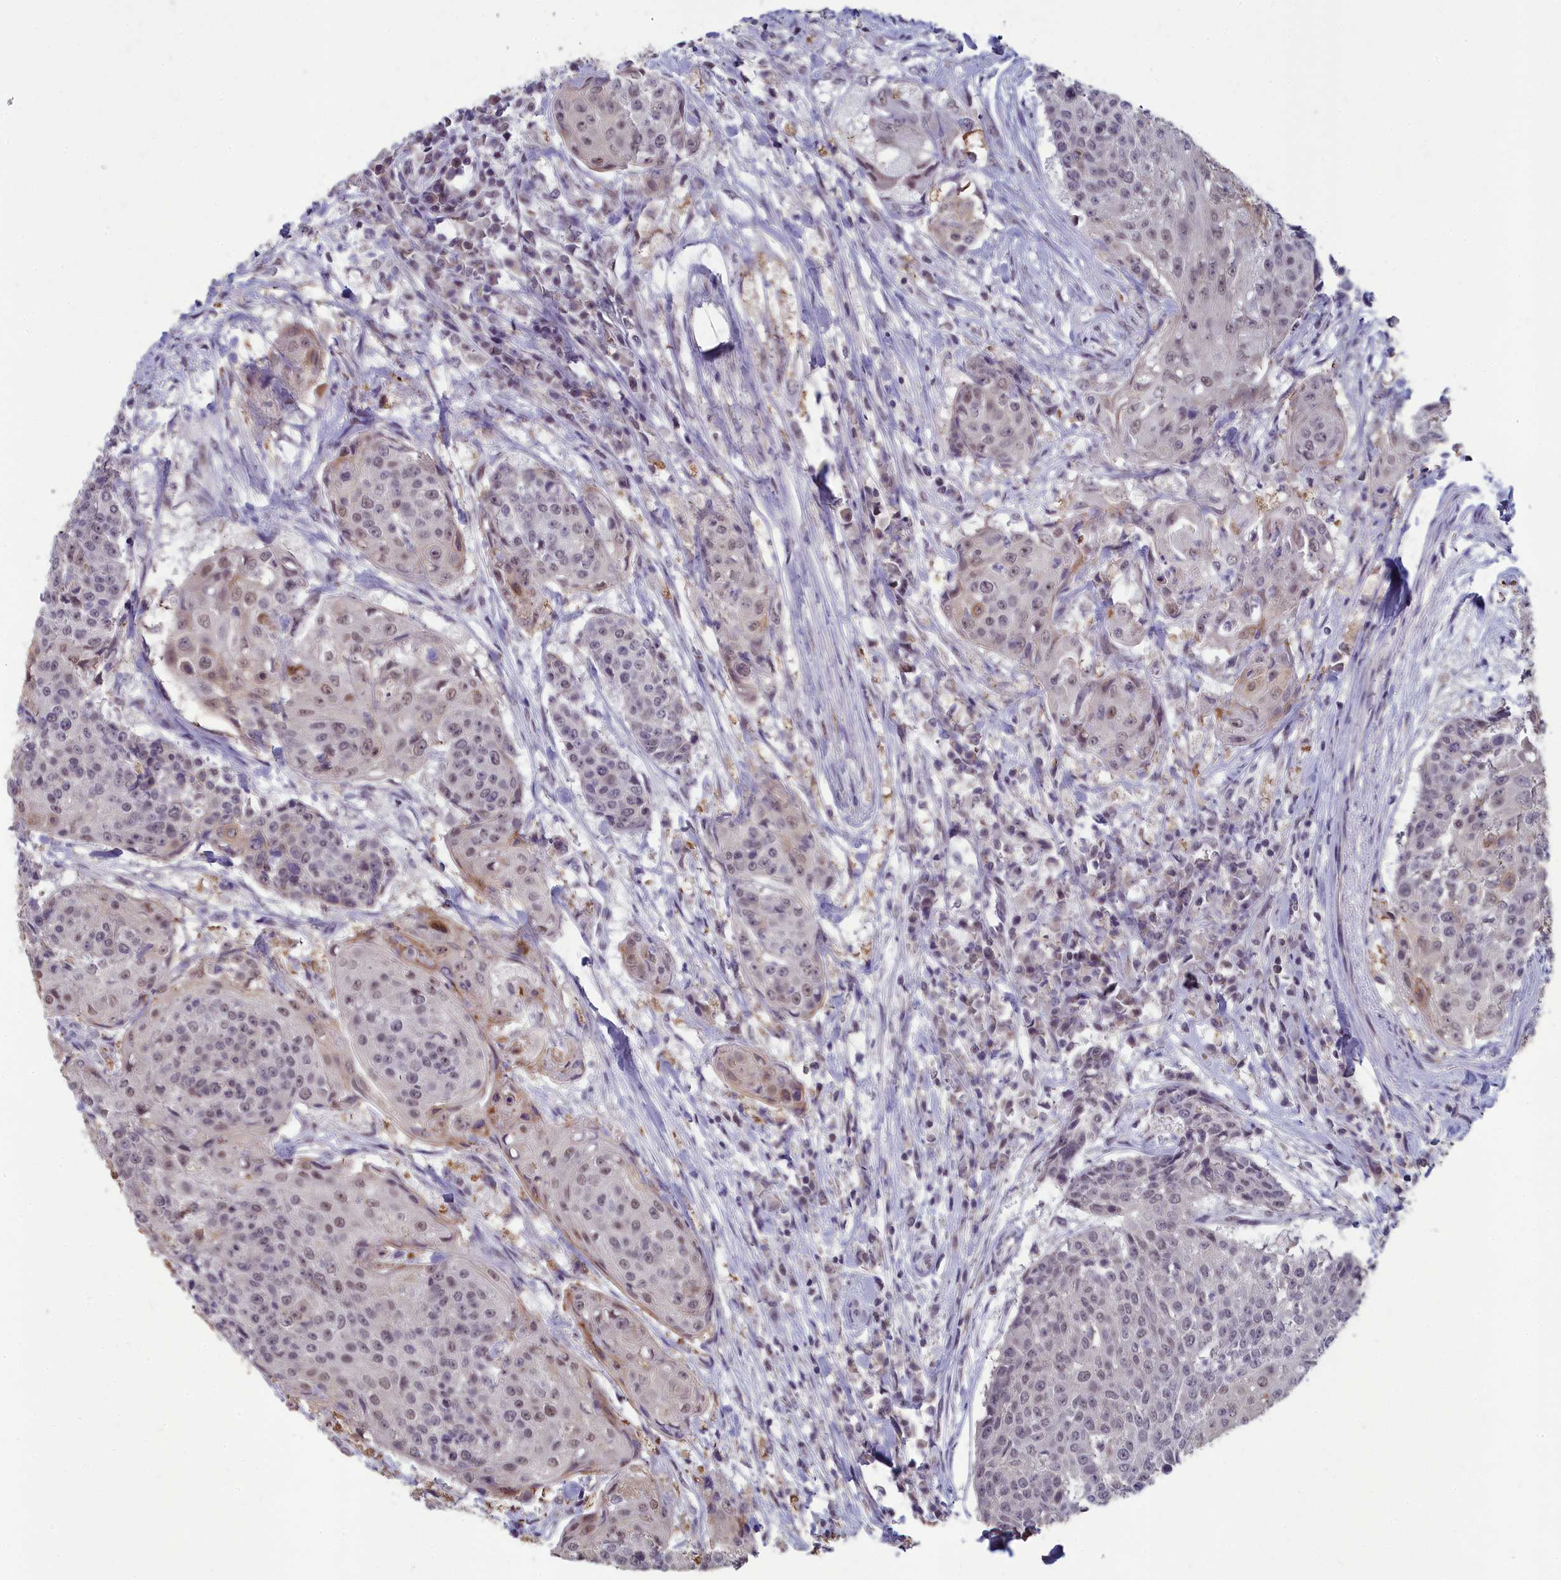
{"staining": {"intensity": "weak", "quantity": "25%-75%", "location": "nuclear"}, "tissue": "urothelial cancer", "cell_type": "Tumor cells", "image_type": "cancer", "snomed": [{"axis": "morphology", "description": "Urothelial carcinoma, High grade"}, {"axis": "topography", "description": "Urinary bladder"}], "caption": "Tumor cells display low levels of weak nuclear staining in approximately 25%-75% of cells in urothelial carcinoma (high-grade).", "gene": "MT-CO3", "patient": {"sex": "female", "age": 63}}